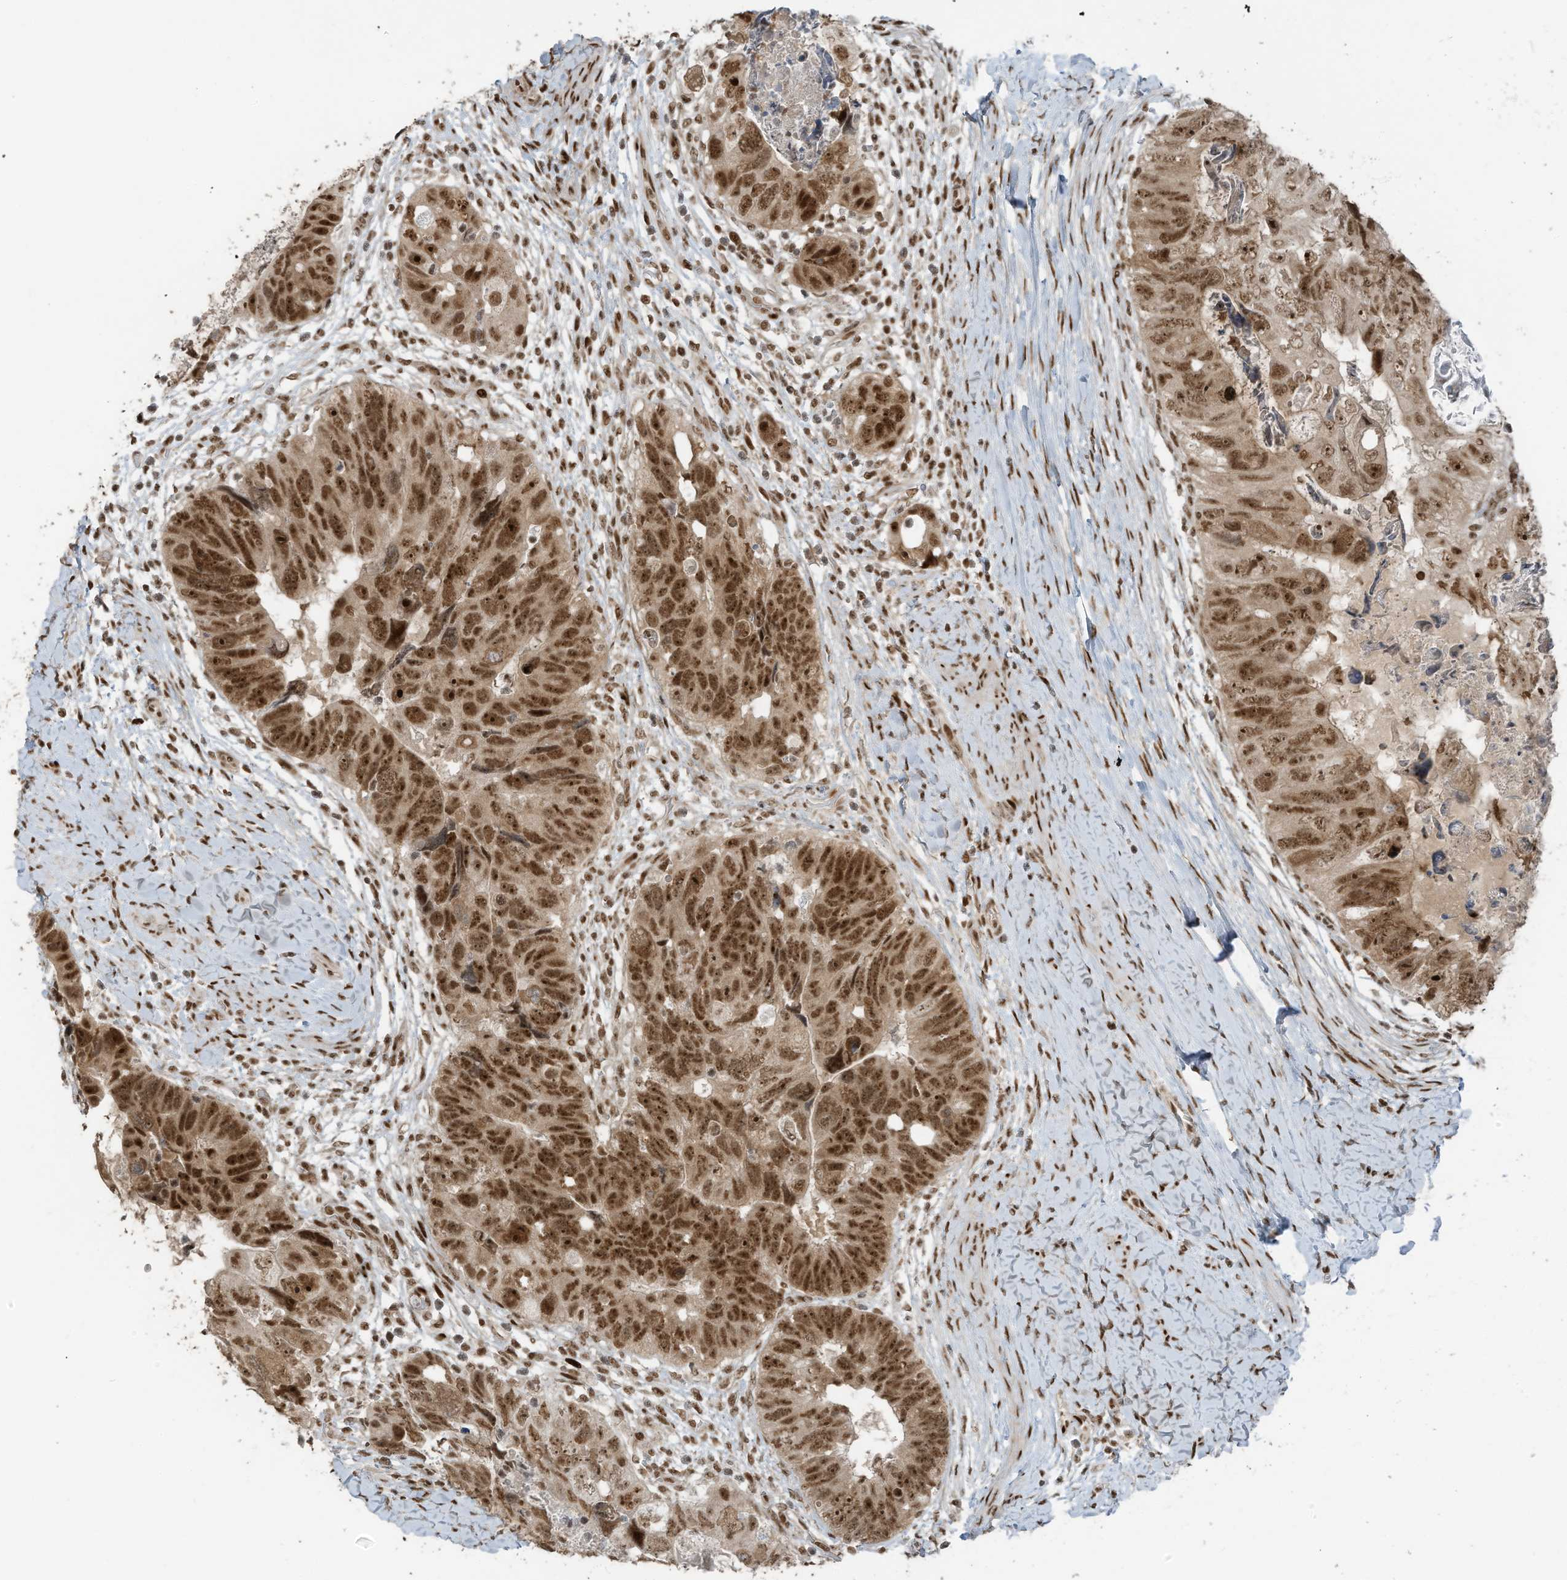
{"staining": {"intensity": "moderate", "quantity": ">75%", "location": "nuclear"}, "tissue": "colorectal cancer", "cell_type": "Tumor cells", "image_type": "cancer", "snomed": [{"axis": "morphology", "description": "Adenocarcinoma, NOS"}, {"axis": "topography", "description": "Rectum"}], "caption": "Approximately >75% of tumor cells in colorectal cancer (adenocarcinoma) display moderate nuclear protein staining as visualized by brown immunohistochemical staining.", "gene": "PCNP", "patient": {"sex": "male", "age": 59}}